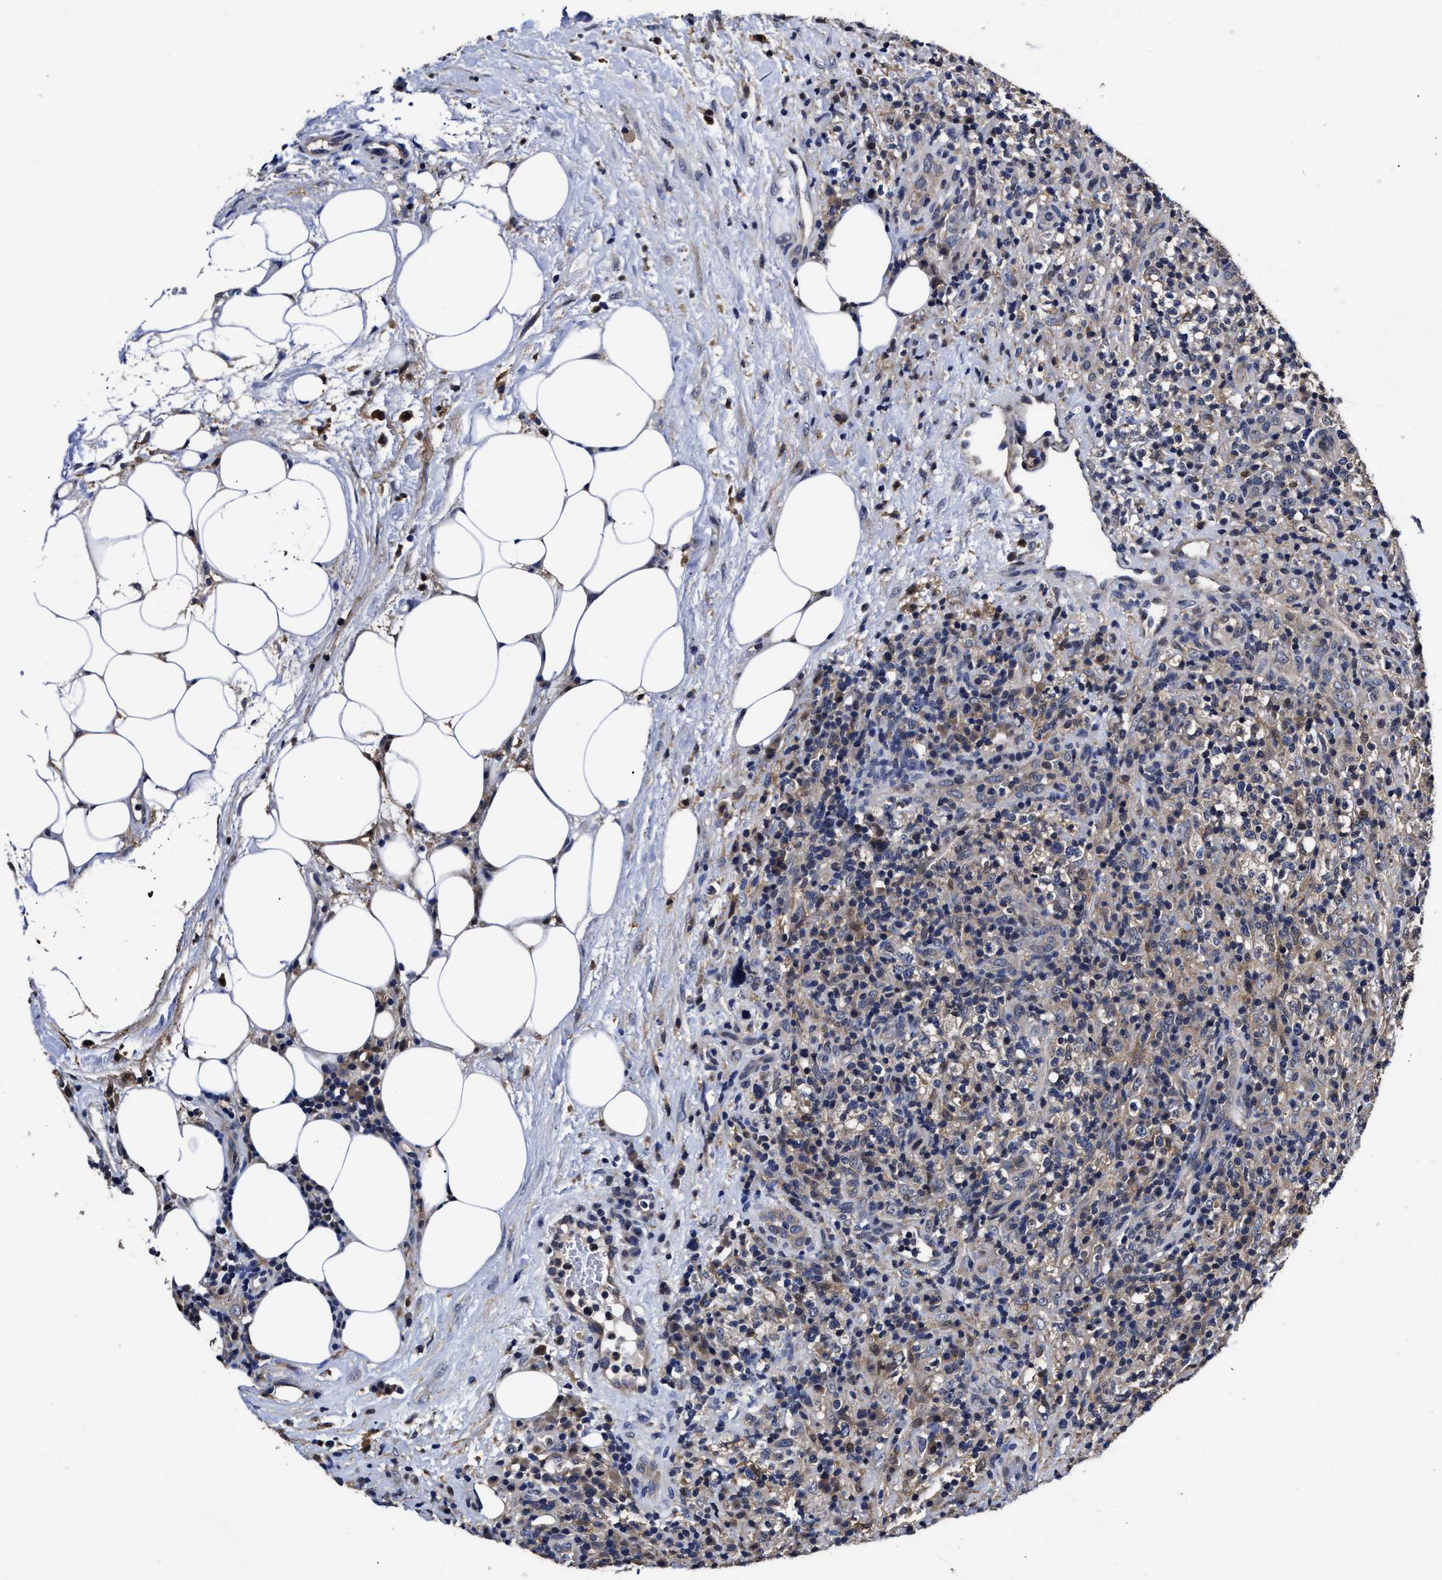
{"staining": {"intensity": "negative", "quantity": "none", "location": "none"}, "tissue": "lymphoma", "cell_type": "Tumor cells", "image_type": "cancer", "snomed": [{"axis": "morphology", "description": "Malignant lymphoma, non-Hodgkin's type, High grade"}, {"axis": "topography", "description": "Lymph node"}], "caption": "High power microscopy photomicrograph of an immunohistochemistry (IHC) image of lymphoma, revealing no significant staining in tumor cells.", "gene": "SOCS5", "patient": {"sex": "female", "age": 76}}